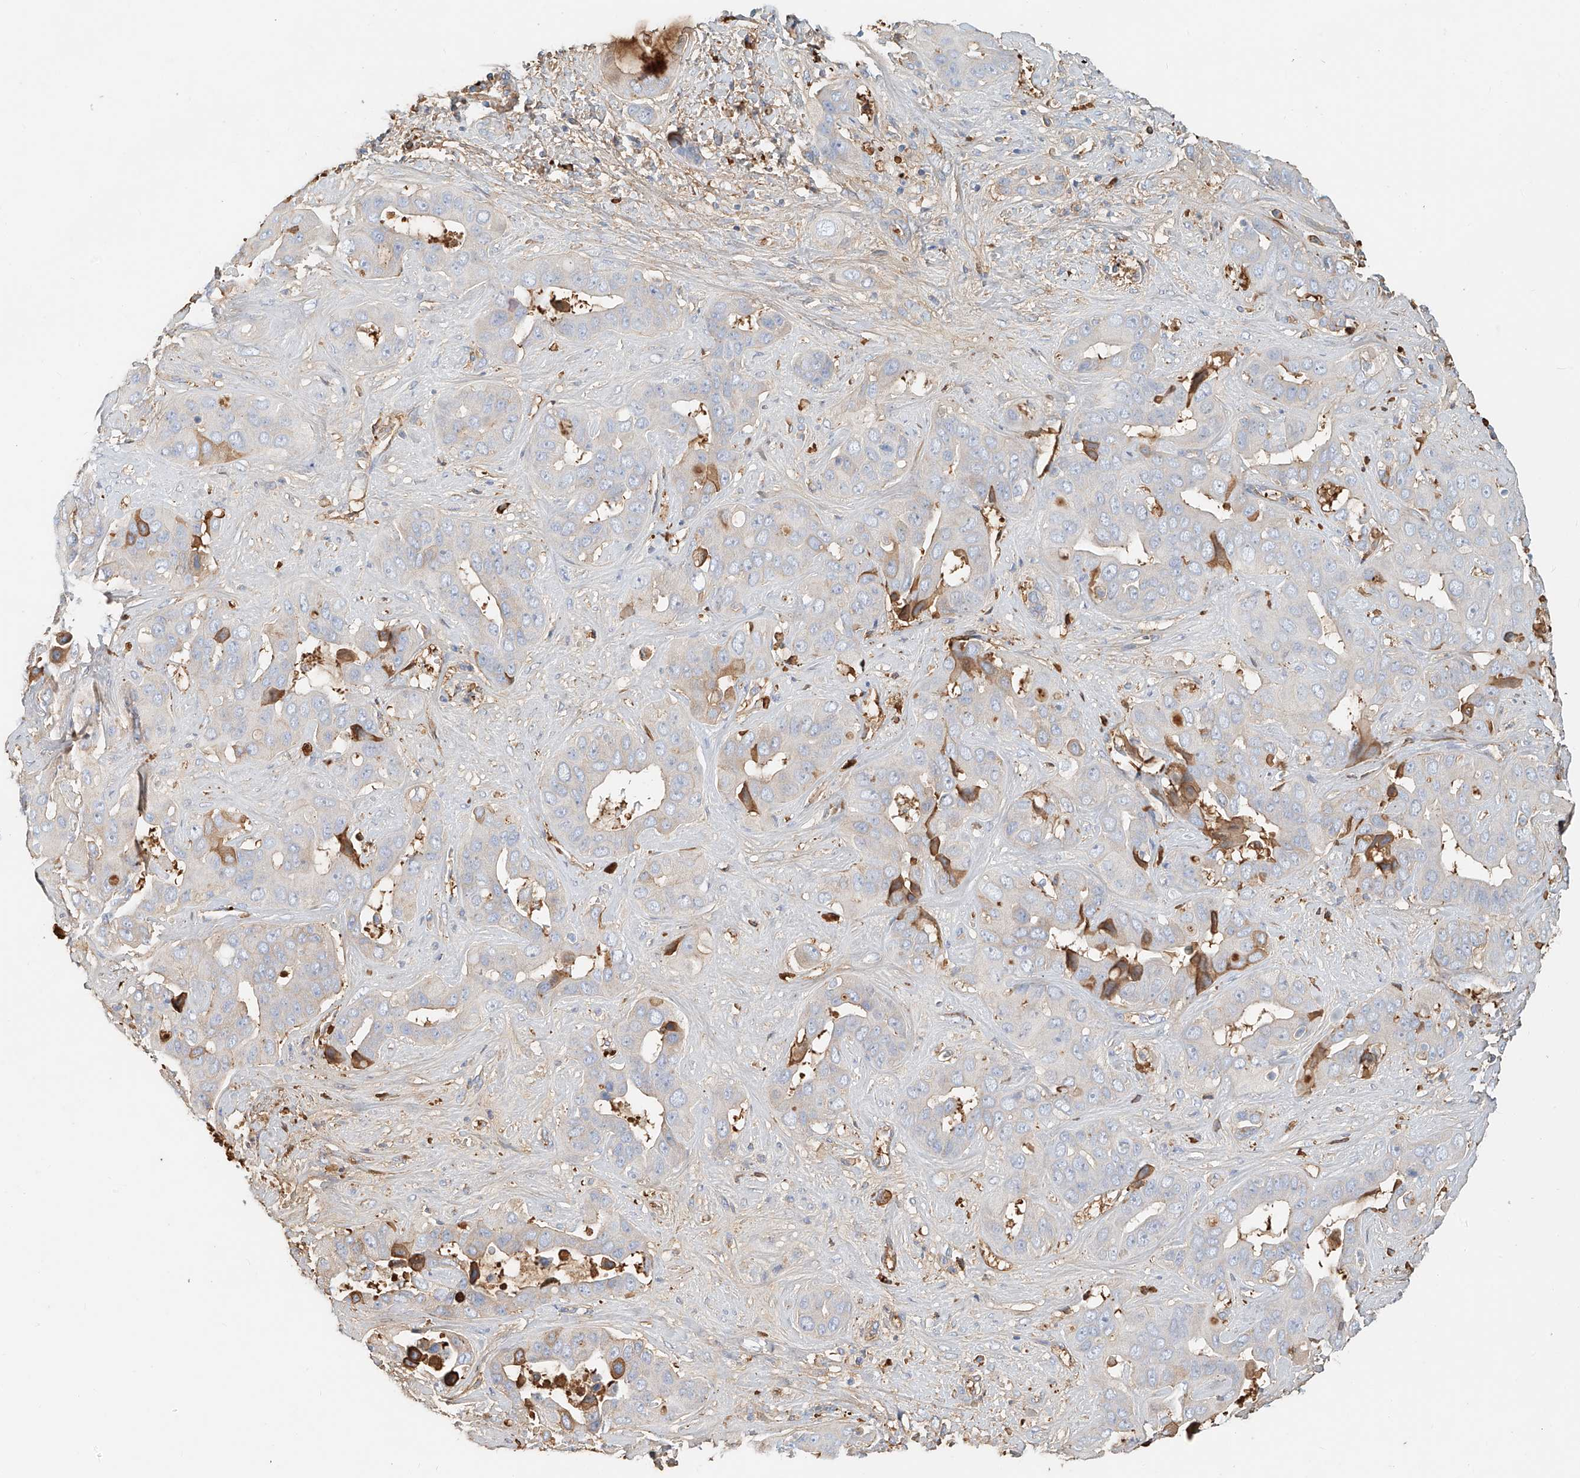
{"staining": {"intensity": "moderate", "quantity": "<25%", "location": "cytoplasmic/membranous"}, "tissue": "liver cancer", "cell_type": "Tumor cells", "image_type": "cancer", "snomed": [{"axis": "morphology", "description": "Cholangiocarcinoma"}, {"axis": "topography", "description": "Liver"}], "caption": "Liver cancer was stained to show a protein in brown. There is low levels of moderate cytoplasmic/membranous staining in approximately <25% of tumor cells.", "gene": "ZFP30", "patient": {"sex": "female", "age": 52}}